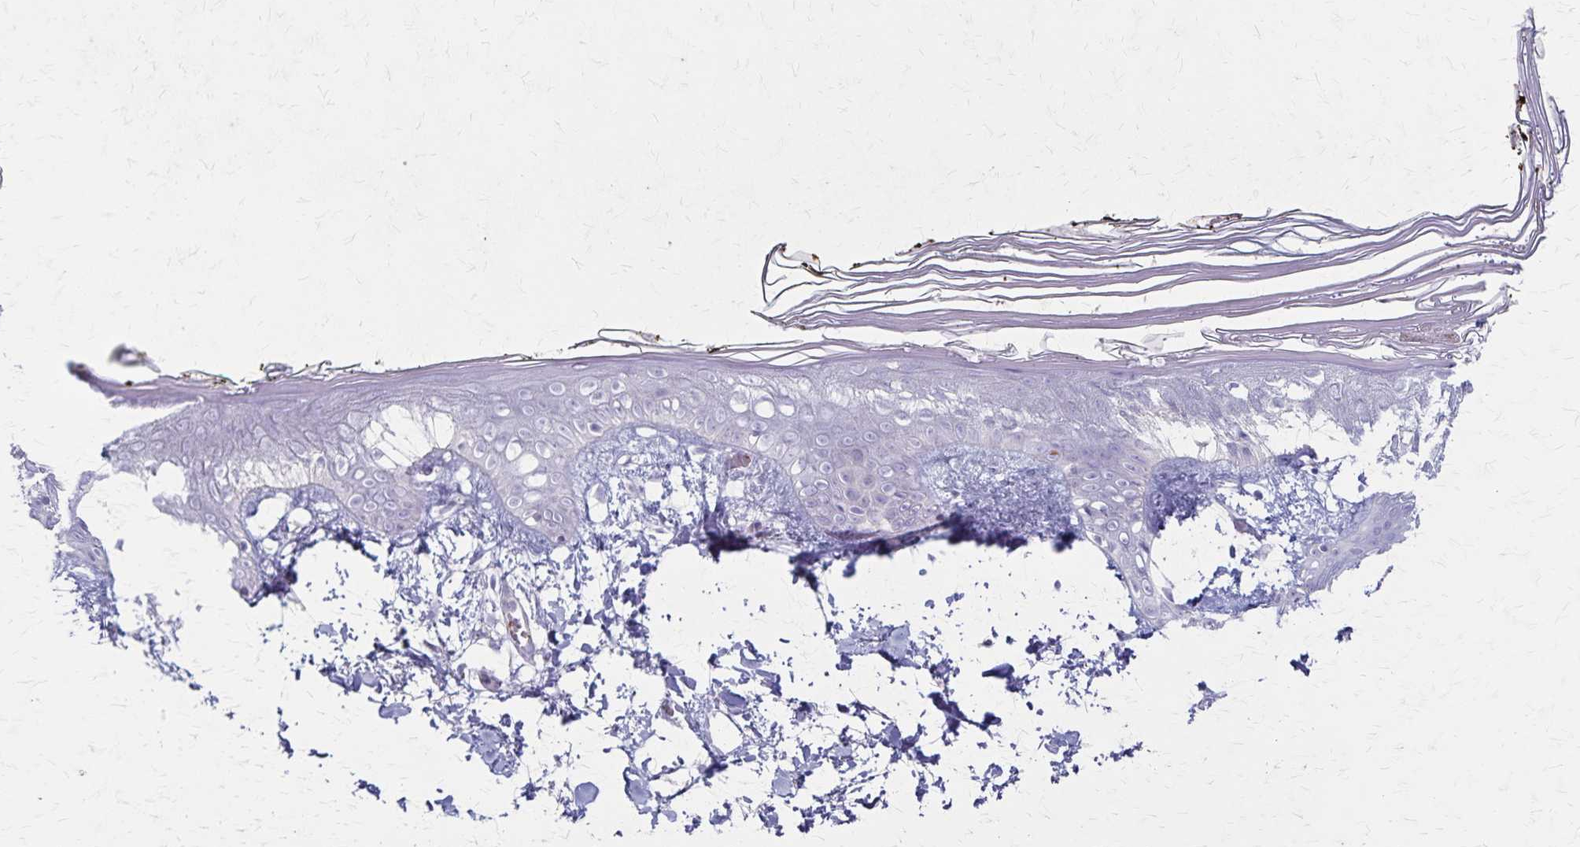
{"staining": {"intensity": "negative", "quantity": "none", "location": "none"}, "tissue": "skin", "cell_type": "Fibroblasts", "image_type": "normal", "snomed": [{"axis": "morphology", "description": "Normal tissue, NOS"}, {"axis": "topography", "description": "Skin"}], "caption": "Benign skin was stained to show a protein in brown. There is no significant expression in fibroblasts. The staining is performed using DAB brown chromogen with nuclei counter-stained in using hematoxylin.", "gene": "RASL10B", "patient": {"sex": "female", "age": 34}}